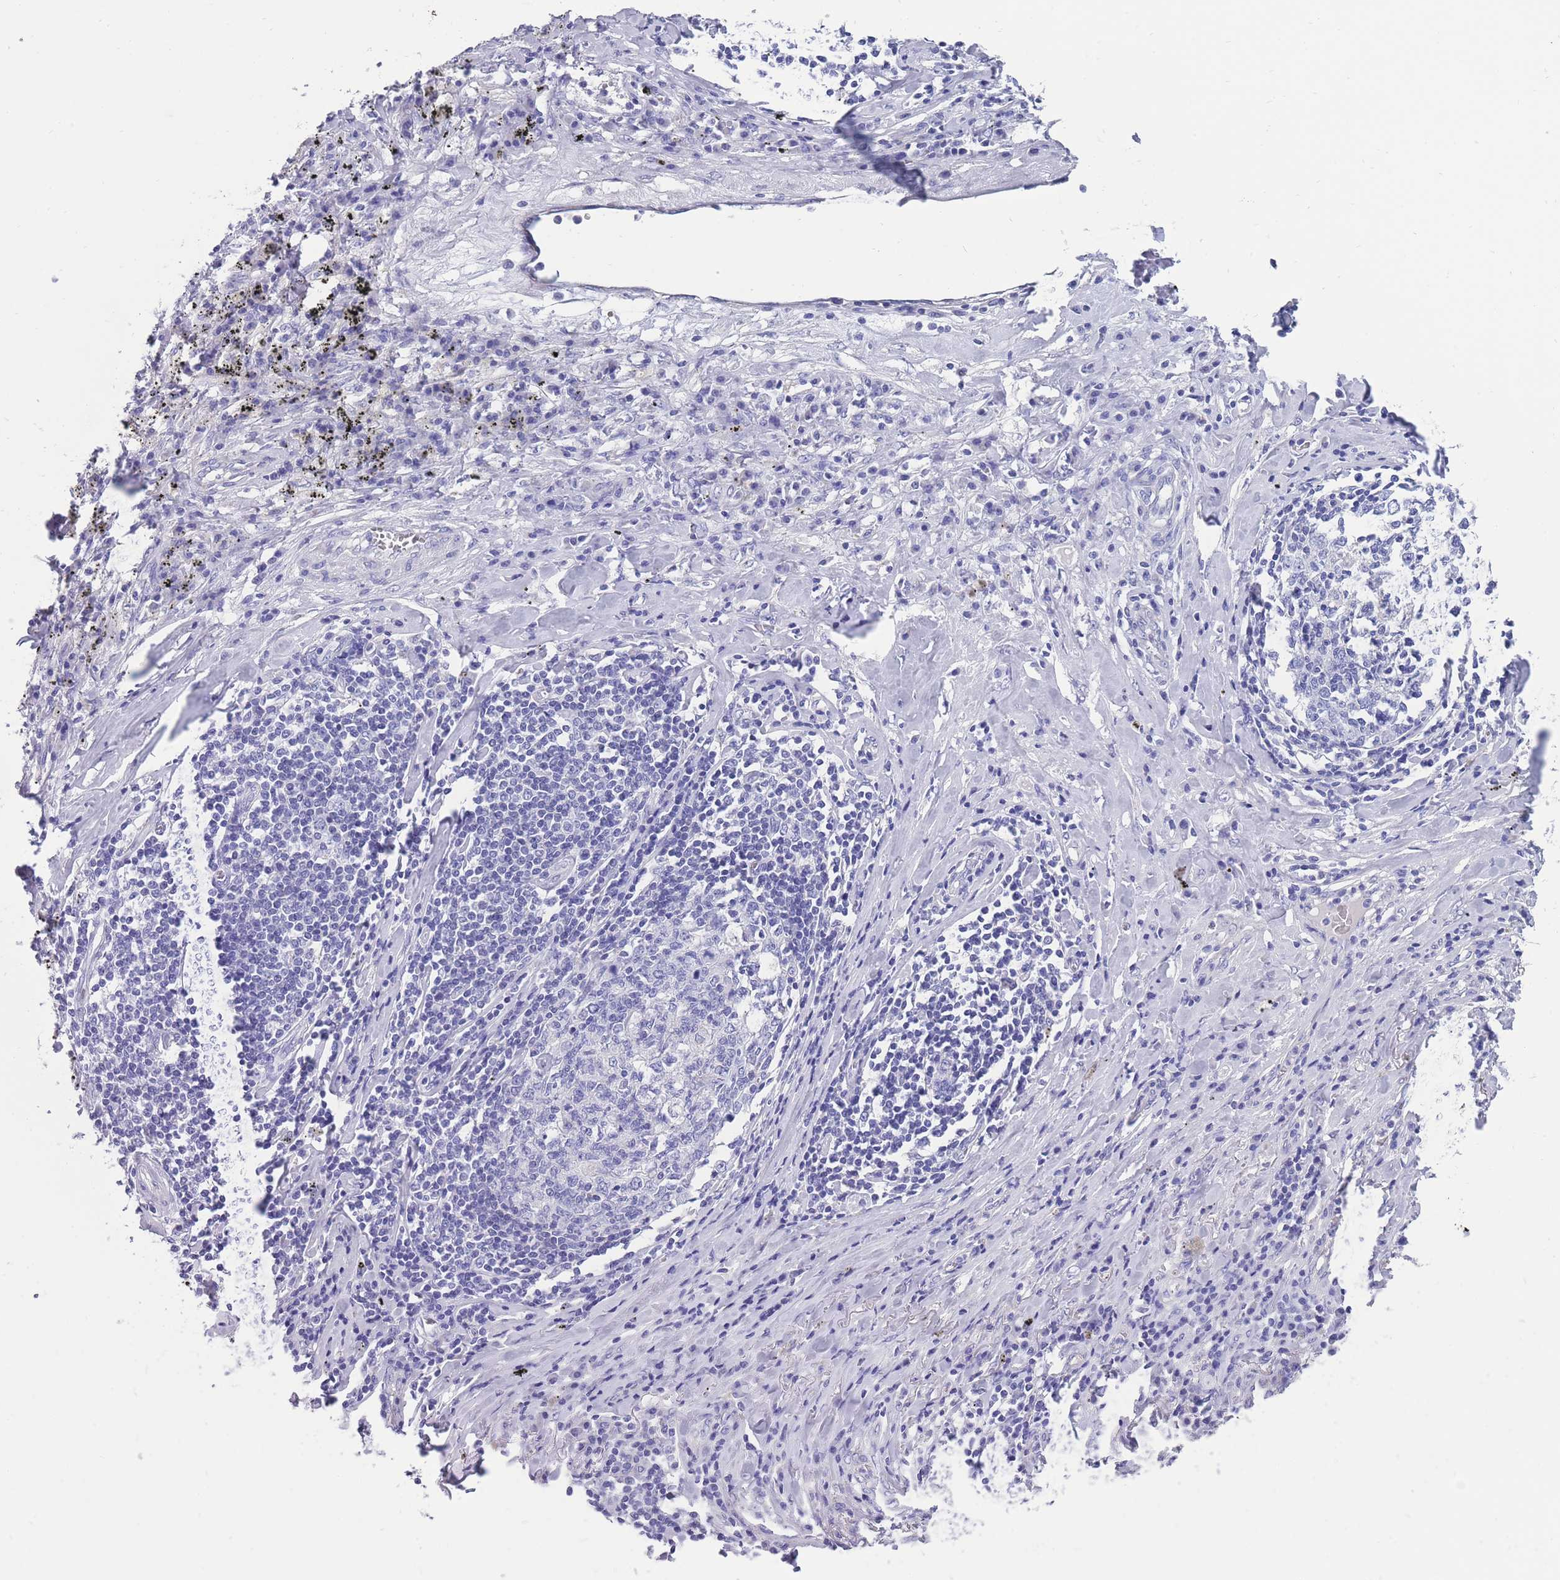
{"staining": {"intensity": "negative", "quantity": "none", "location": "none"}, "tissue": "lung cancer", "cell_type": "Tumor cells", "image_type": "cancer", "snomed": [{"axis": "morphology", "description": "Squamous cell carcinoma, NOS"}, {"axis": "topography", "description": "Lung"}], "caption": "Lung cancer was stained to show a protein in brown. There is no significant staining in tumor cells.", "gene": "INTS2", "patient": {"sex": "female", "age": 63}}